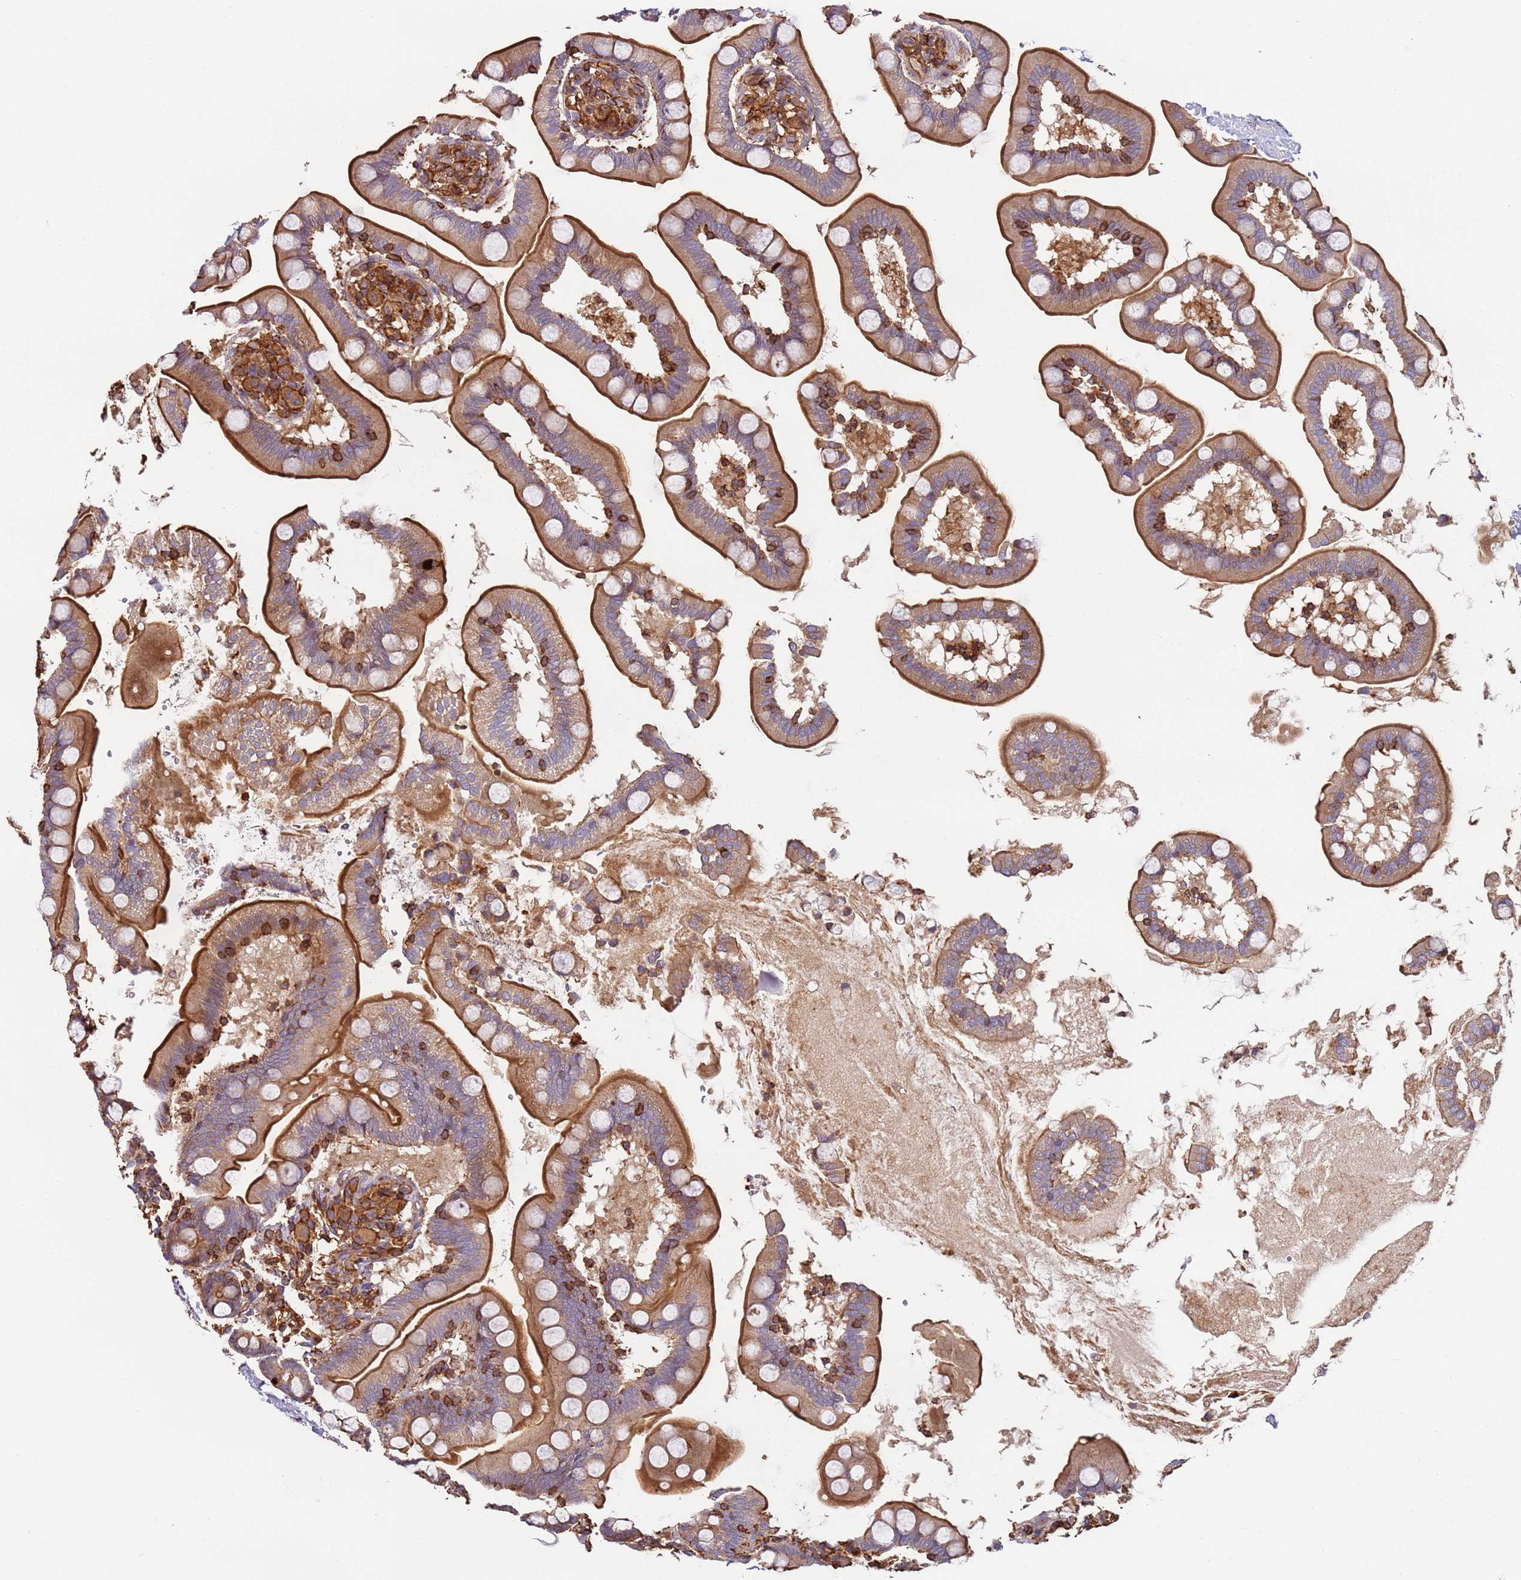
{"staining": {"intensity": "strong", "quantity": "25%-75%", "location": "cytoplasmic/membranous"}, "tissue": "small intestine", "cell_type": "Glandular cells", "image_type": "normal", "snomed": [{"axis": "morphology", "description": "Normal tissue, NOS"}, {"axis": "topography", "description": "Small intestine"}], "caption": "Immunohistochemical staining of unremarkable human small intestine shows 25%-75% levels of strong cytoplasmic/membranous protein positivity in approximately 25%-75% of glandular cells. The staining was performed using DAB (3,3'-diaminobenzidine) to visualize the protein expression in brown, while the nuclei were stained in blue with hematoxylin (Magnification: 20x).", "gene": "CYP2U1", "patient": {"sex": "female", "age": 64}}